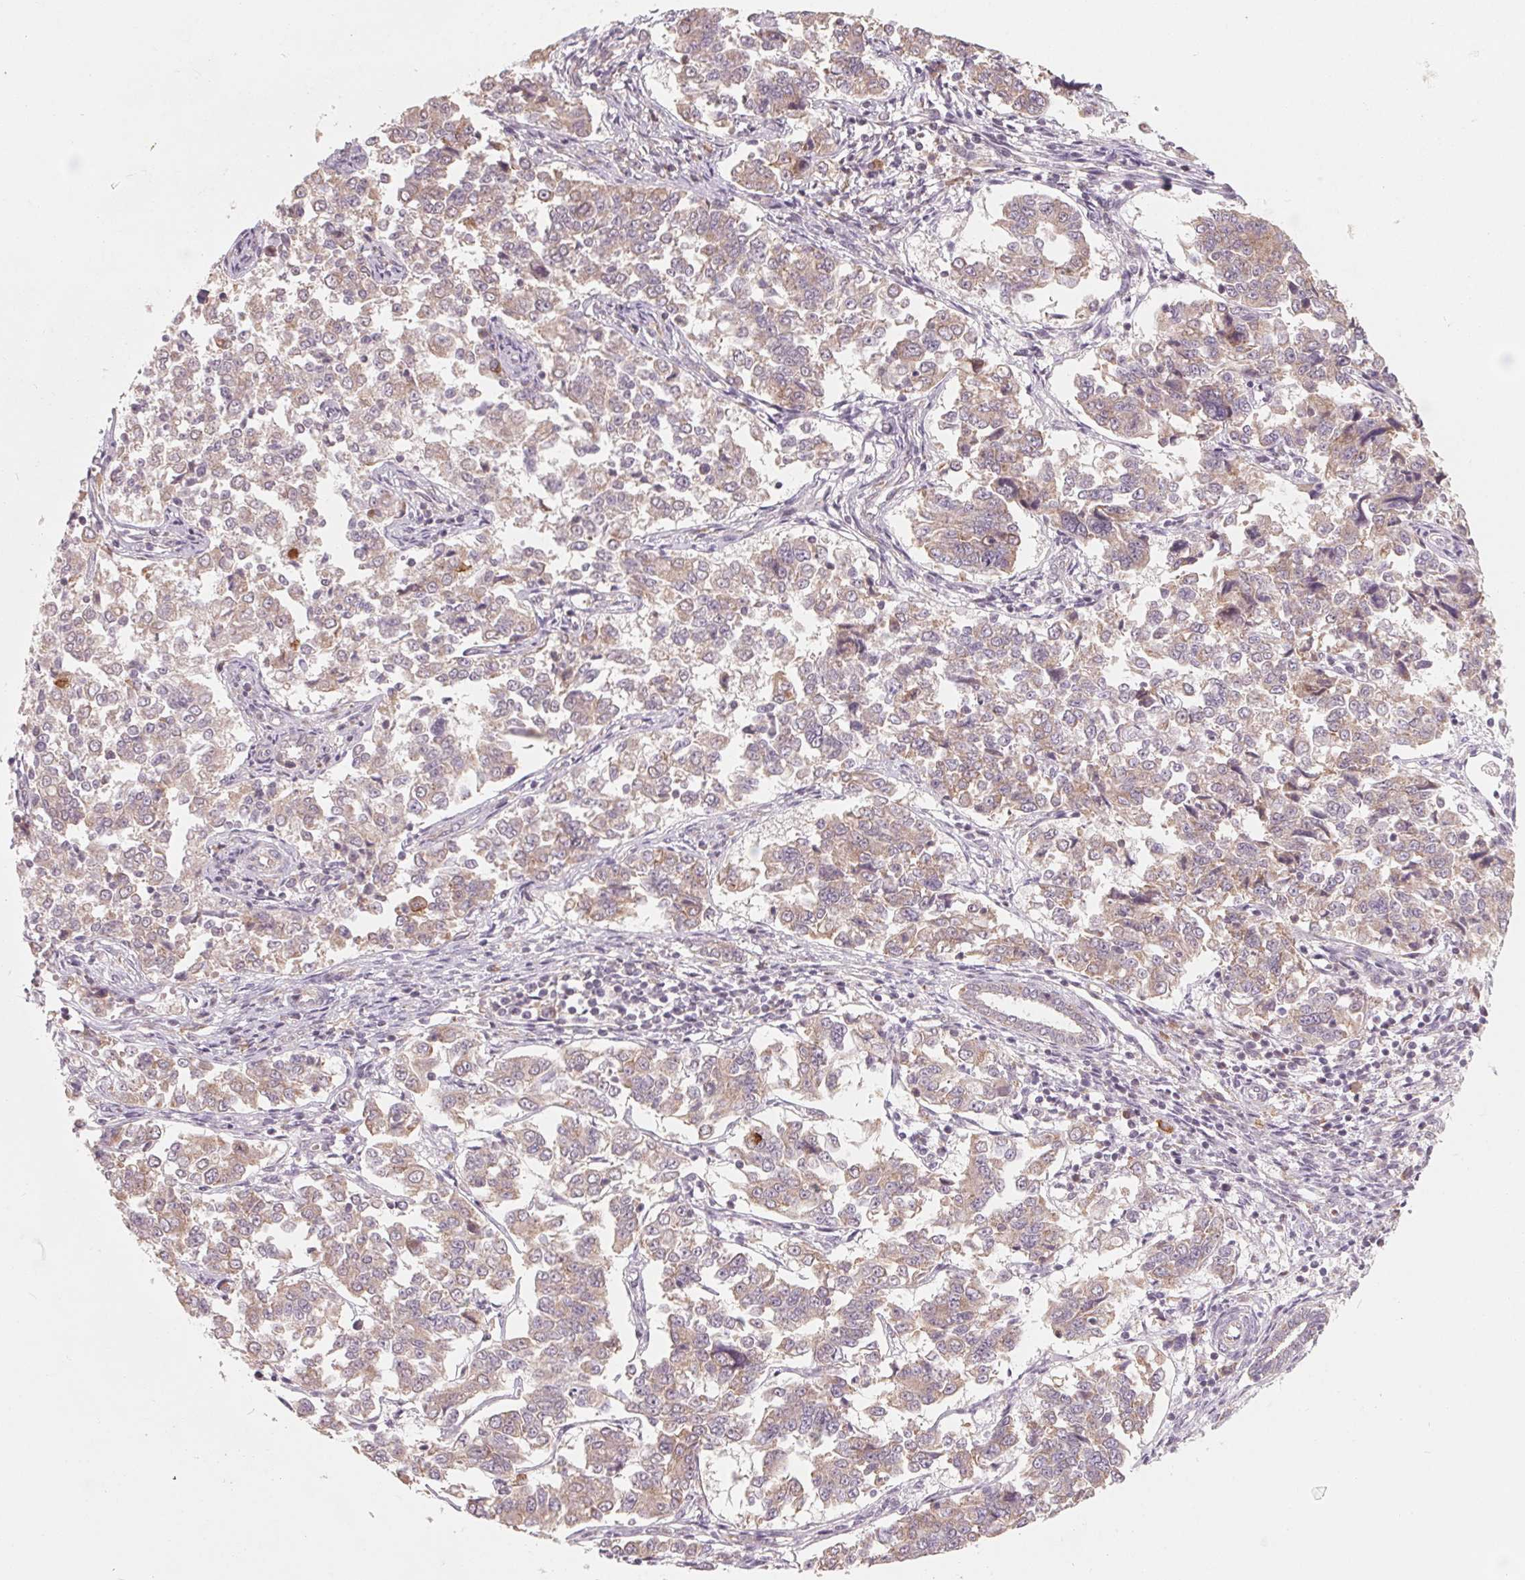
{"staining": {"intensity": "weak", "quantity": ">75%", "location": "cytoplasmic/membranous"}, "tissue": "endometrial cancer", "cell_type": "Tumor cells", "image_type": "cancer", "snomed": [{"axis": "morphology", "description": "Adenocarcinoma, NOS"}, {"axis": "topography", "description": "Endometrium"}], "caption": "Endometrial cancer stained with IHC demonstrates weak cytoplasmic/membranous staining in about >75% of tumor cells.", "gene": "GIGYF2", "patient": {"sex": "female", "age": 43}}